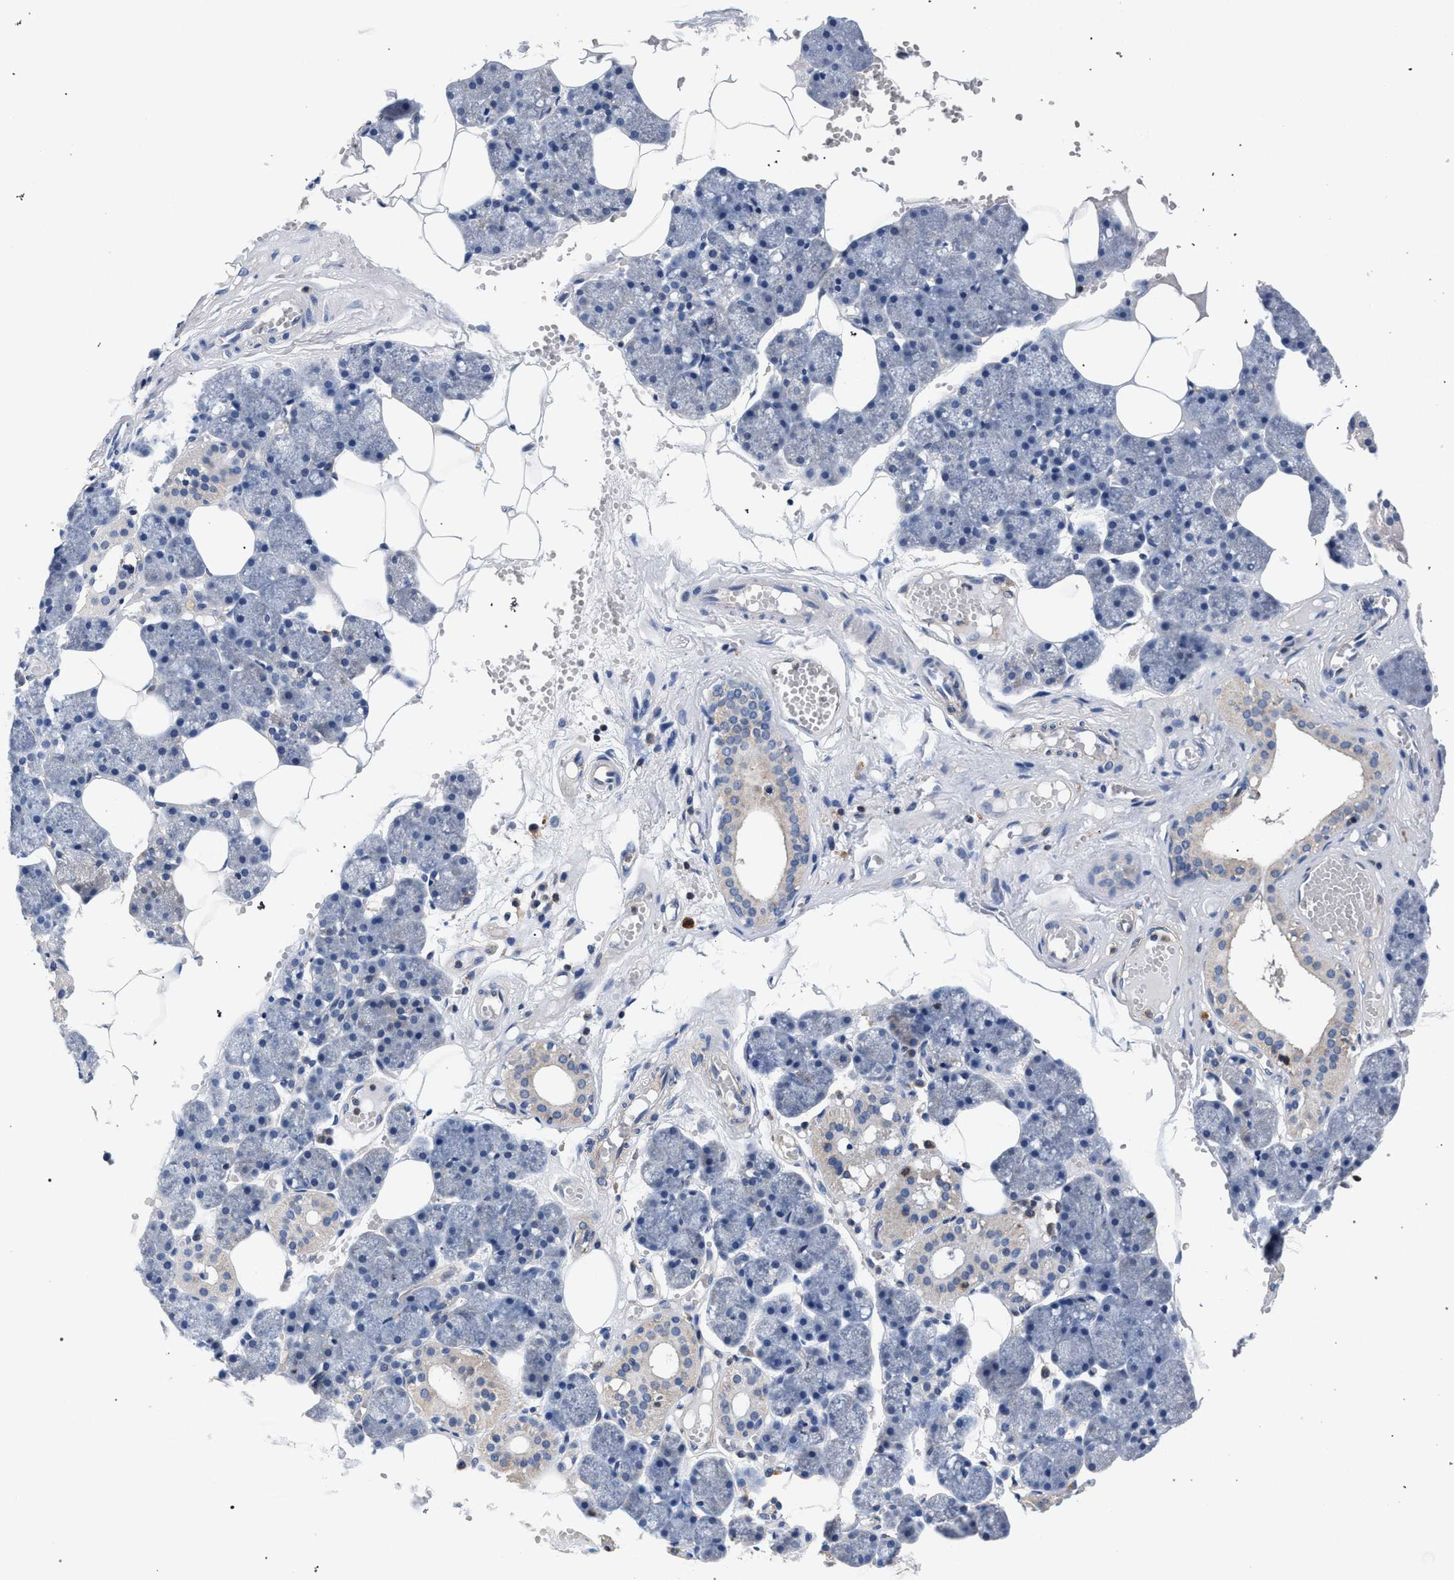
{"staining": {"intensity": "weak", "quantity": "<25%", "location": "cytoplasmic/membranous"}, "tissue": "salivary gland", "cell_type": "Glandular cells", "image_type": "normal", "snomed": [{"axis": "morphology", "description": "Normal tissue, NOS"}, {"axis": "topography", "description": "Salivary gland"}], "caption": "This is a image of IHC staining of benign salivary gland, which shows no staining in glandular cells. (DAB (3,3'-diaminobenzidine) immunohistochemistry (IHC), high magnification).", "gene": "LASP1", "patient": {"sex": "male", "age": 62}}